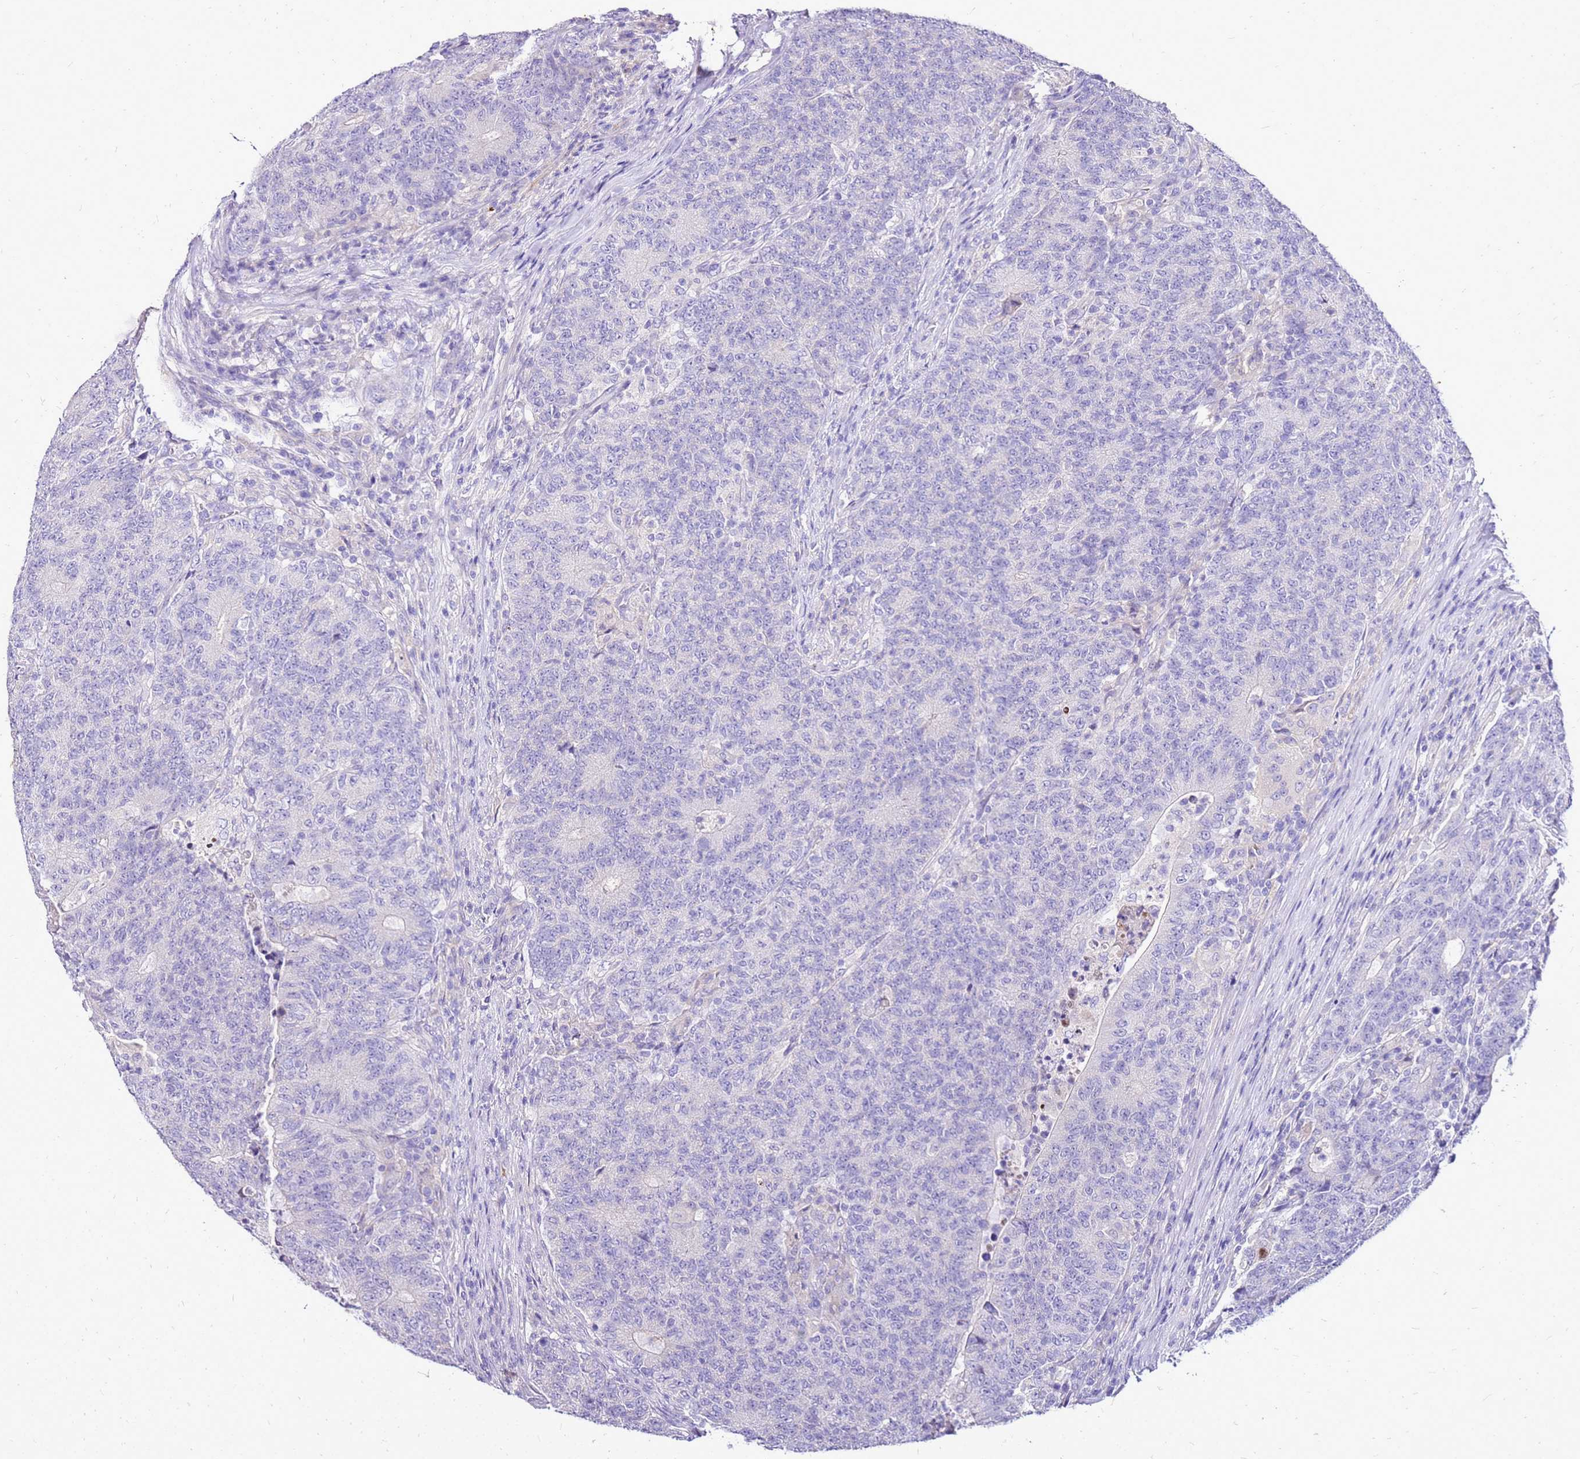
{"staining": {"intensity": "negative", "quantity": "none", "location": "none"}, "tissue": "colorectal cancer", "cell_type": "Tumor cells", "image_type": "cancer", "snomed": [{"axis": "morphology", "description": "Adenocarcinoma, NOS"}, {"axis": "topography", "description": "Colon"}], "caption": "This is an immunohistochemistry (IHC) histopathology image of colorectal adenocarcinoma. There is no positivity in tumor cells.", "gene": "DCDC2B", "patient": {"sex": "female", "age": 75}}